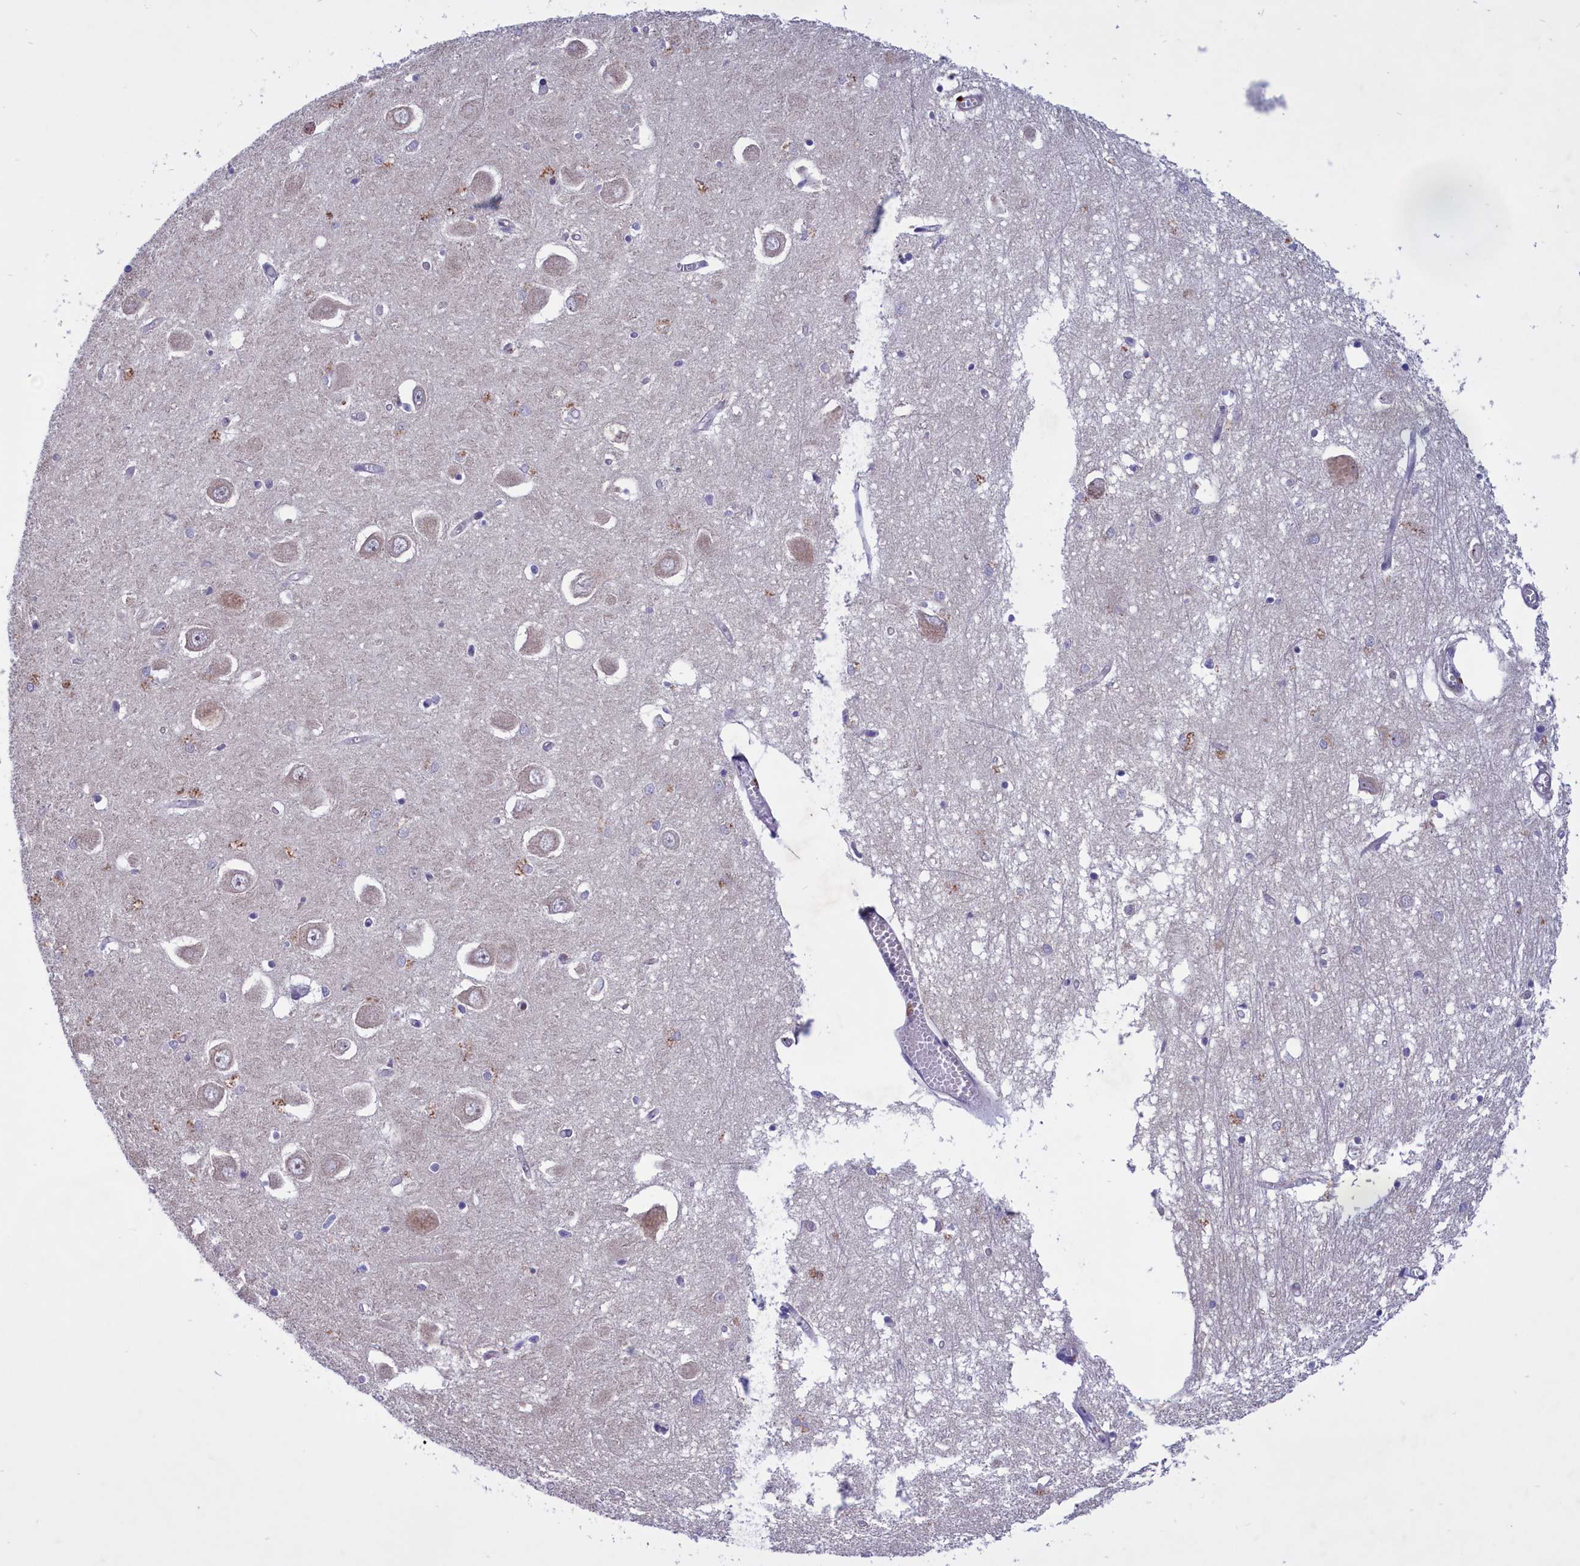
{"staining": {"intensity": "negative", "quantity": "none", "location": "none"}, "tissue": "hippocampus", "cell_type": "Glial cells", "image_type": "normal", "snomed": [{"axis": "morphology", "description": "Normal tissue, NOS"}, {"axis": "topography", "description": "Hippocampus"}], "caption": "Hippocampus stained for a protein using IHC displays no expression glial cells.", "gene": "AMDHD2", "patient": {"sex": "male", "age": 70}}